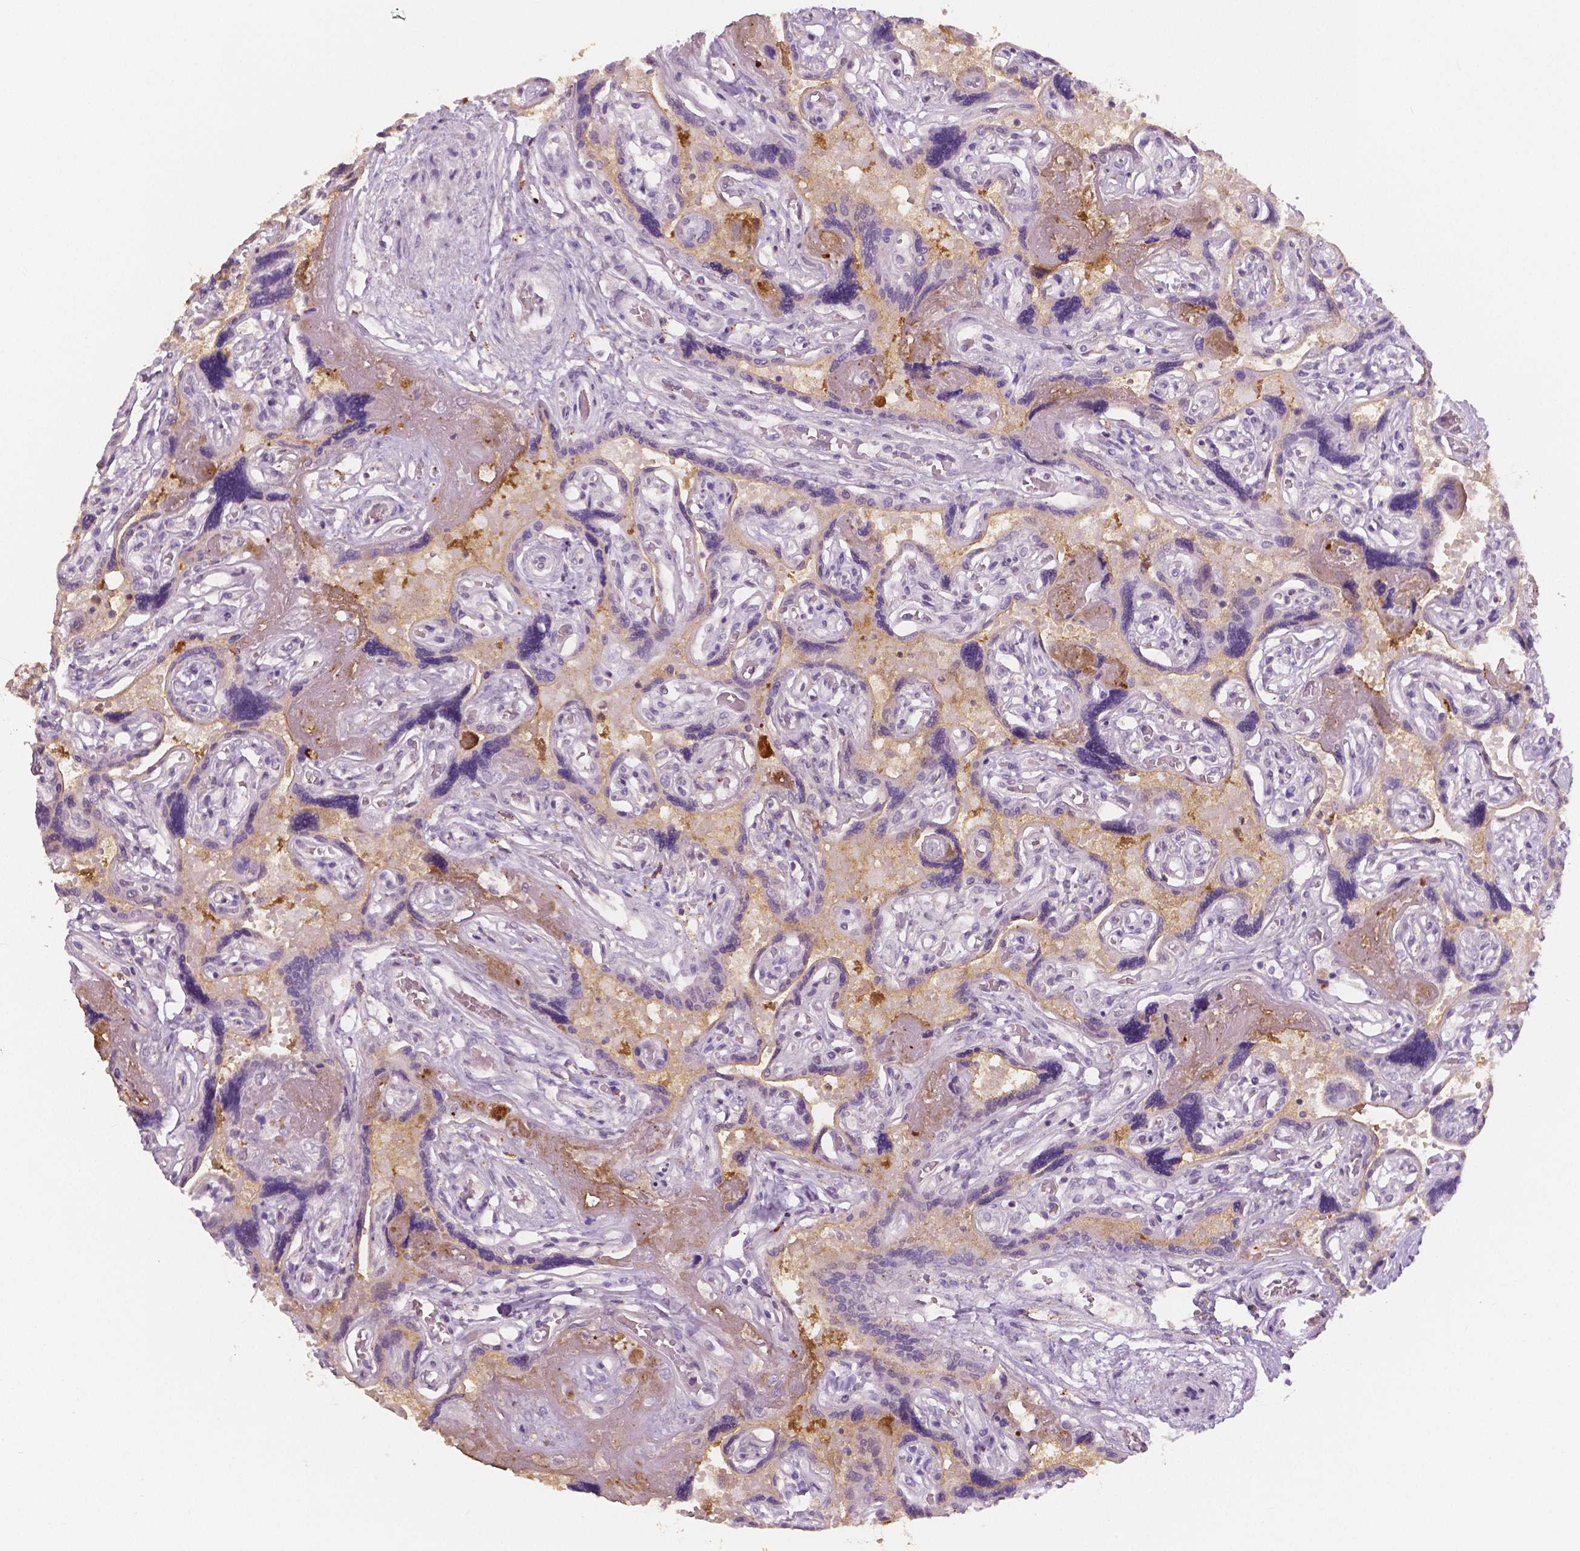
{"staining": {"intensity": "negative", "quantity": "none", "location": "none"}, "tissue": "placenta", "cell_type": "Decidual cells", "image_type": "normal", "snomed": [{"axis": "morphology", "description": "Normal tissue, NOS"}, {"axis": "topography", "description": "Placenta"}], "caption": "This is an immunohistochemistry histopathology image of unremarkable placenta. There is no positivity in decidual cells.", "gene": "APOA4", "patient": {"sex": "female", "age": 32}}